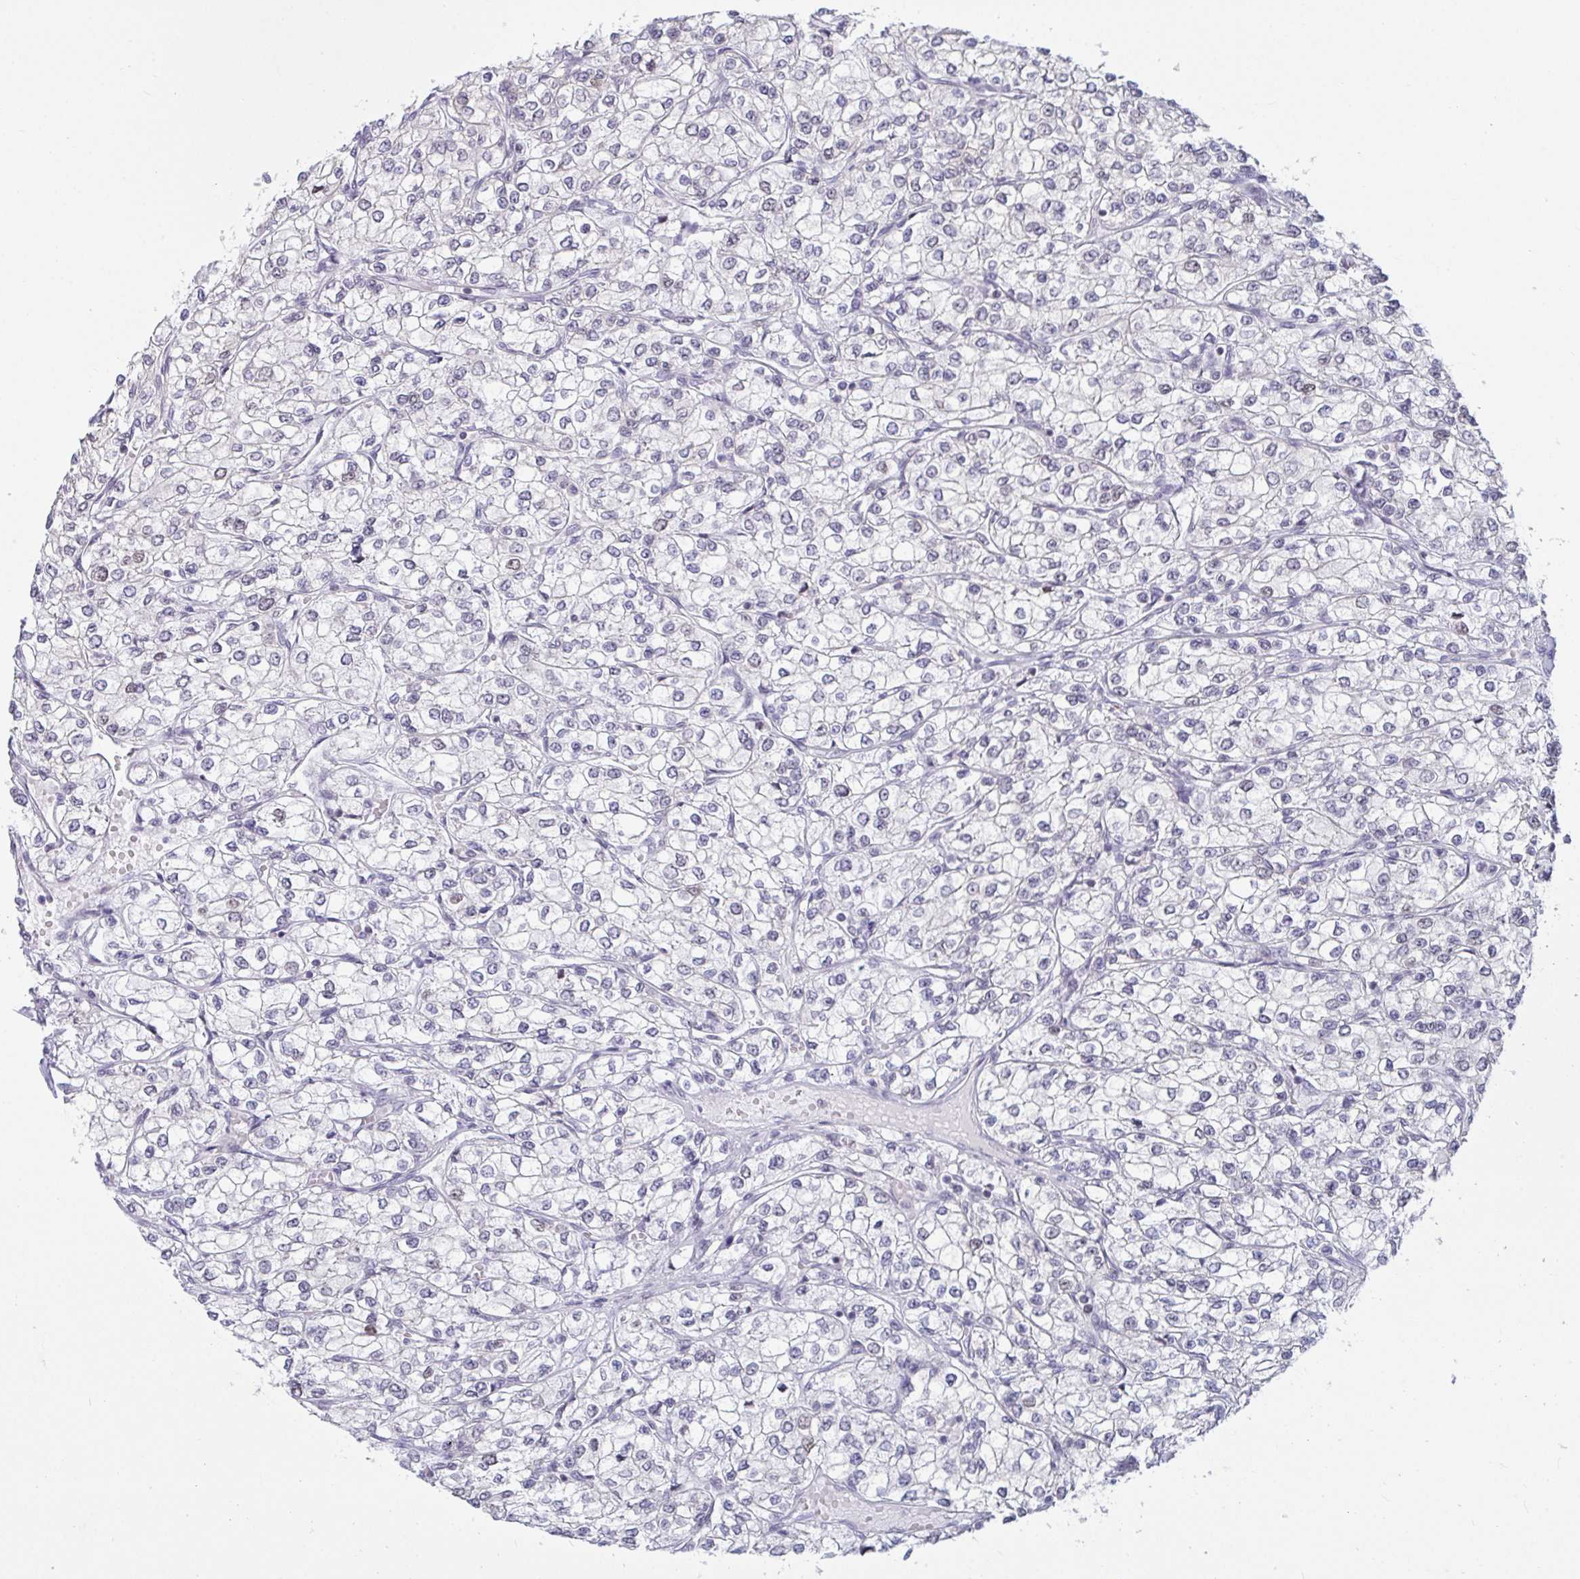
{"staining": {"intensity": "negative", "quantity": "none", "location": "none"}, "tissue": "renal cancer", "cell_type": "Tumor cells", "image_type": "cancer", "snomed": [{"axis": "morphology", "description": "Adenocarcinoma, NOS"}, {"axis": "topography", "description": "Kidney"}], "caption": "A high-resolution histopathology image shows immunohistochemistry (IHC) staining of adenocarcinoma (renal), which reveals no significant positivity in tumor cells.", "gene": "SUPT16H", "patient": {"sex": "male", "age": 80}}